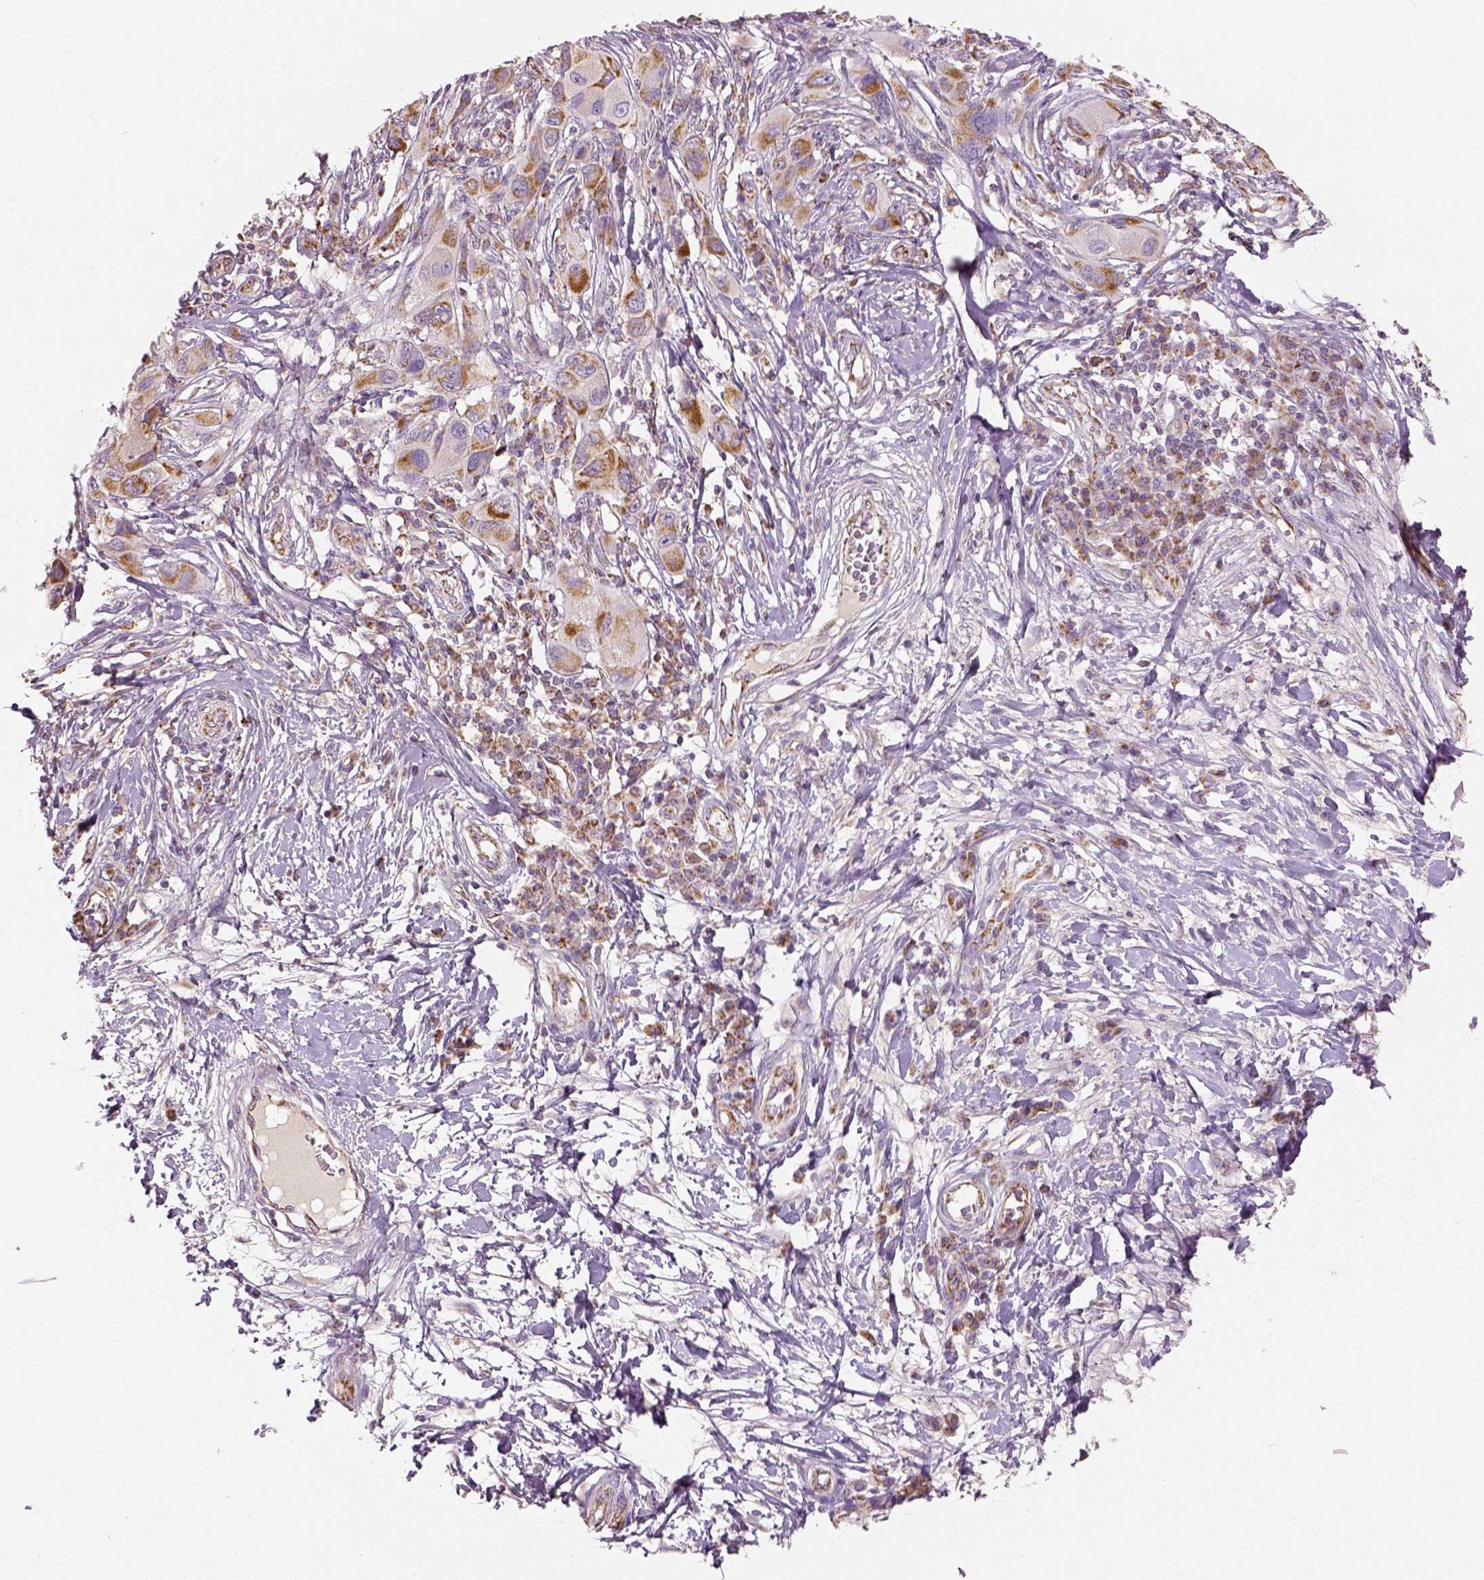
{"staining": {"intensity": "moderate", "quantity": ">75%", "location": "cytoplasmic/membranous"}, "tissue": "melanoma", "cell_type": "Tumor cells", "image_type": "cancer", "snomed": [{"axis": "morphology", "description": "Malignant melanoma, NOS"}, {"axis": "topography", "description": "Skin"}], "caption": "DAB immunohistochemical staining of human melanoma shows moderate cytoplasmic/membranous protein staining in approximately >75% of tumor cells. The protein is stained brown, and the nuclei are stained in blue (DAB IHC with brightfield microscopy, high magnification).", "gene": "PGAM5", "patient": {"sex": "male", "age": 53}}